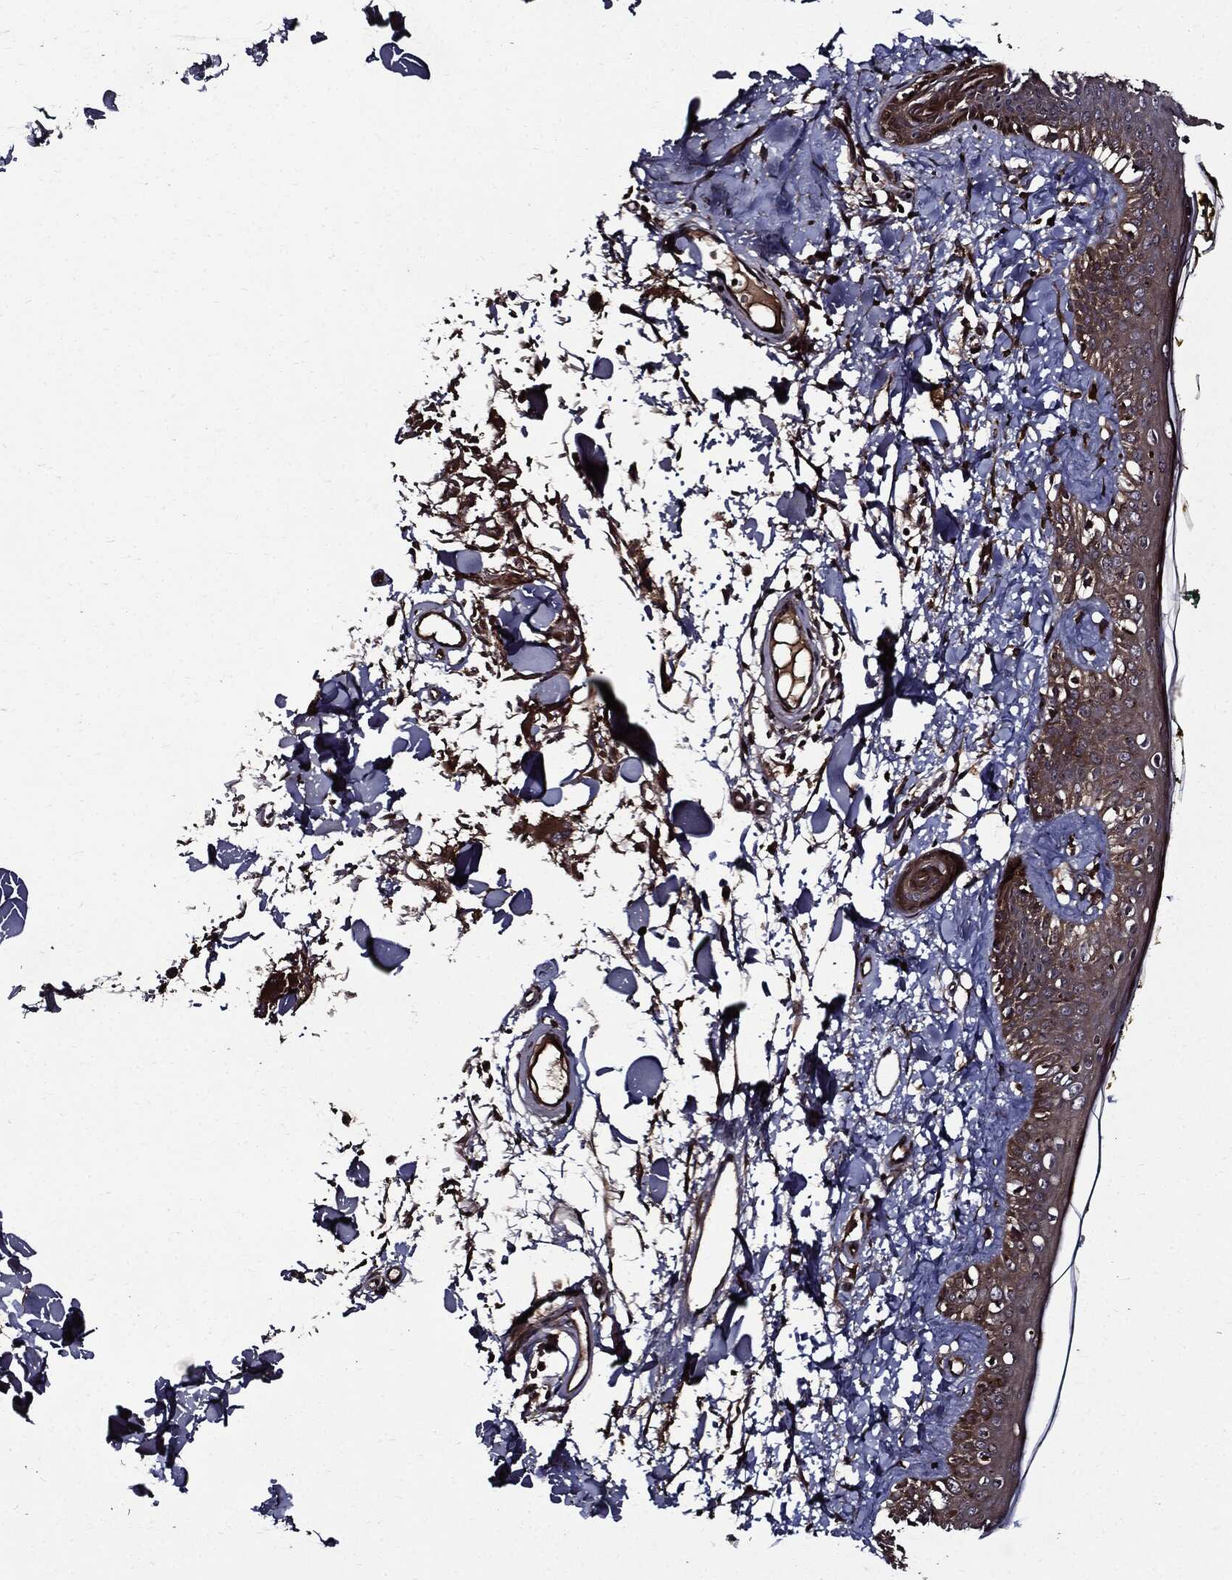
{"staining": {"intensity": "moderate", "quantity": "<25%", "location": "cytoplasmic/membranous"}, "tissue": "skin", "cell_type": "Fibroblasts", "image_type": "normal", "snomed": [{"axis": "morphology", "description": "Normal tissue, NOS"}, {"axis": "topography", "description": "Skin"}], "caption": "Immunohistochemistry of unremarkable human skin exhibits low levels of moderate cytoplasmic/membranous positivity in about <25% of fibroblasts.", "gene": "HTT", "patient": {"sex": "male", "age": 76}}